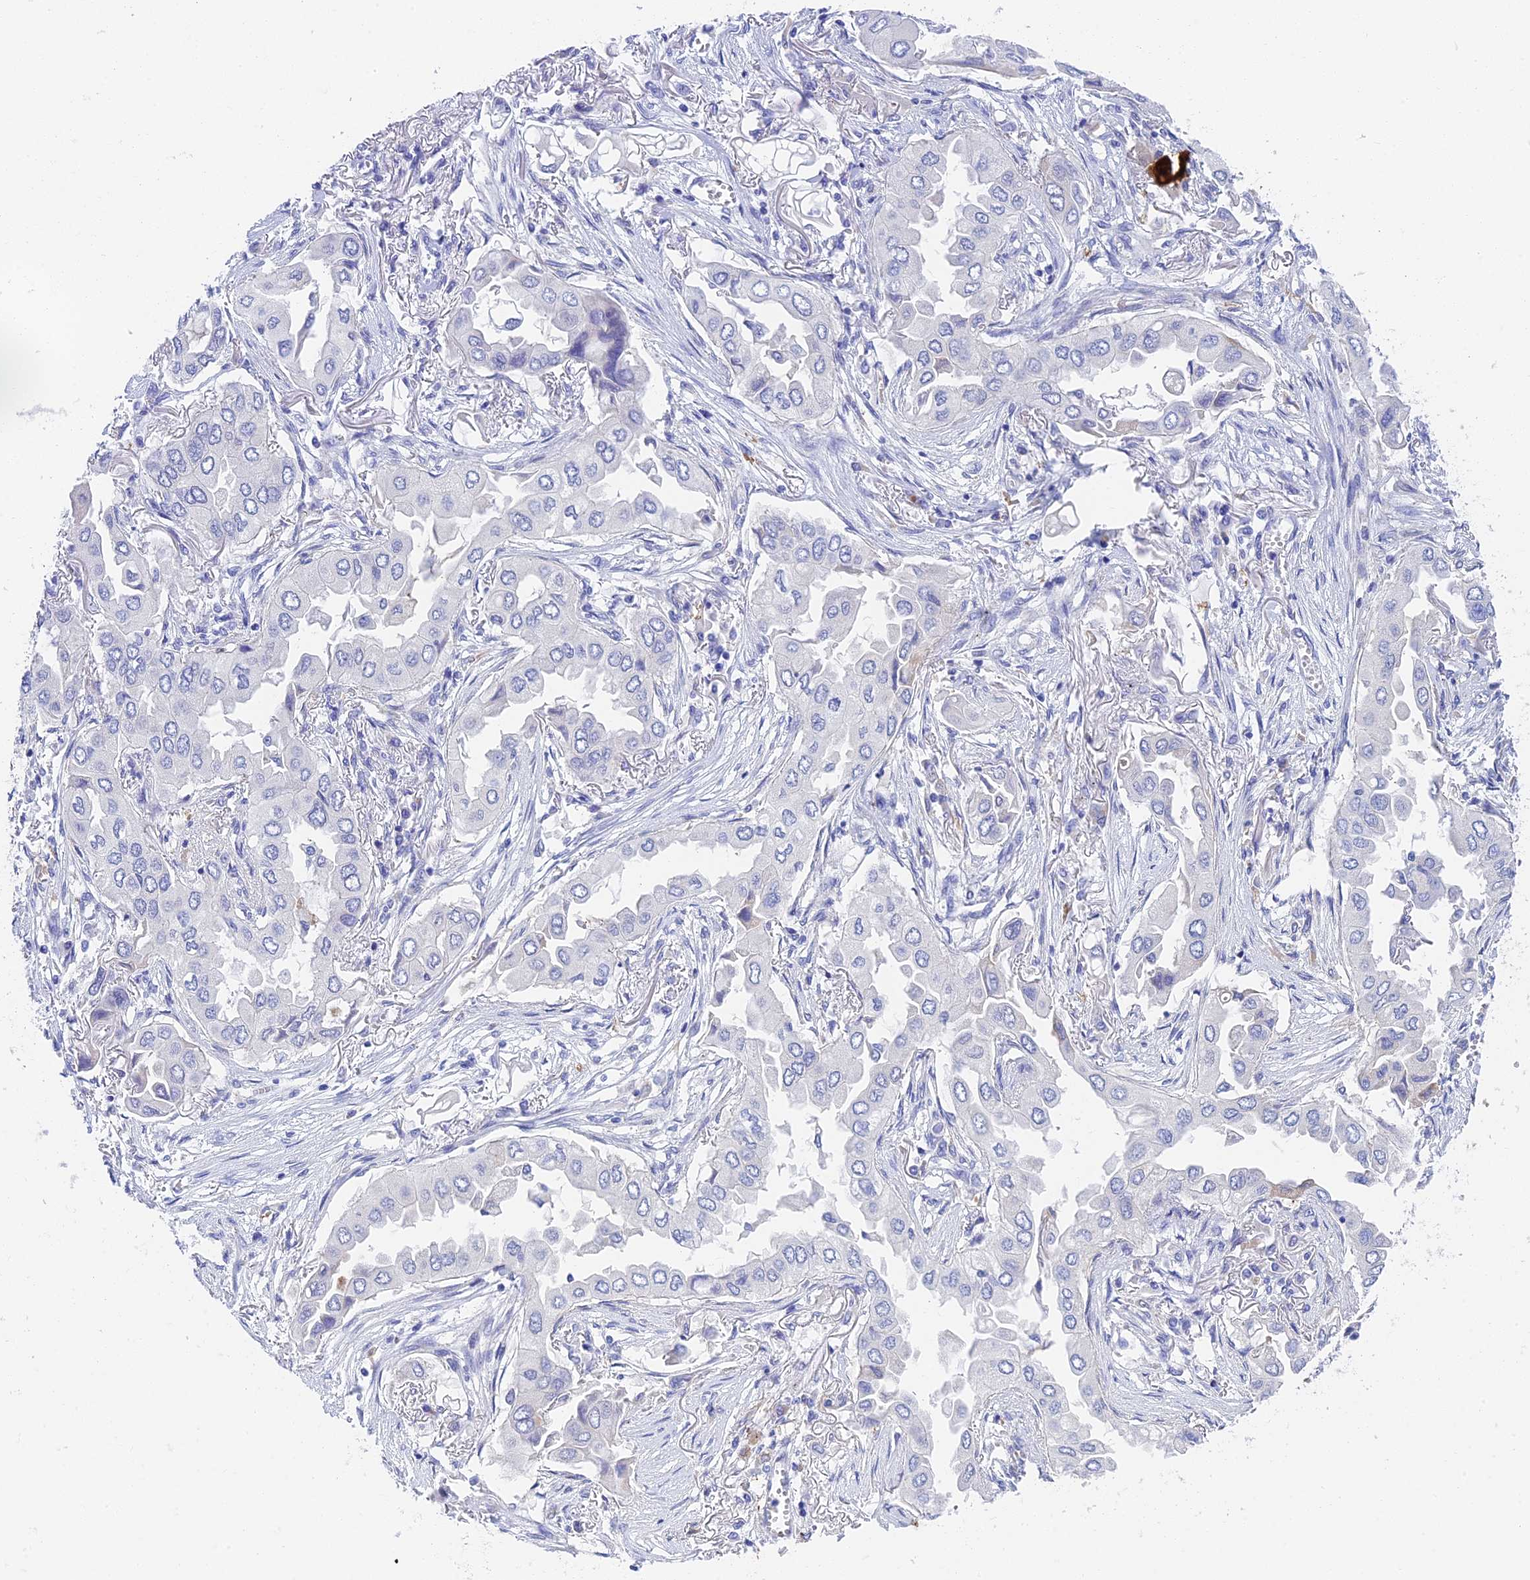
{"staining": {"intensity": "negative", "quantity": "none", "location": "none"}, "tissue": "lung cancer", "cell_type": "Tumor cells", "image_type": "cancer", "snomed": [{"axis": "morphology", "description": "Adenocarcinoma, NOS"}, {"axis": "topography", "description": "Lung"}], "caption": "Immunohistochemistry (IHC) of human lung cancer exhibits no expression in tumor cells.", "gene": "ADAMTS13", "patient": {"sex": "female", "age": 76}}